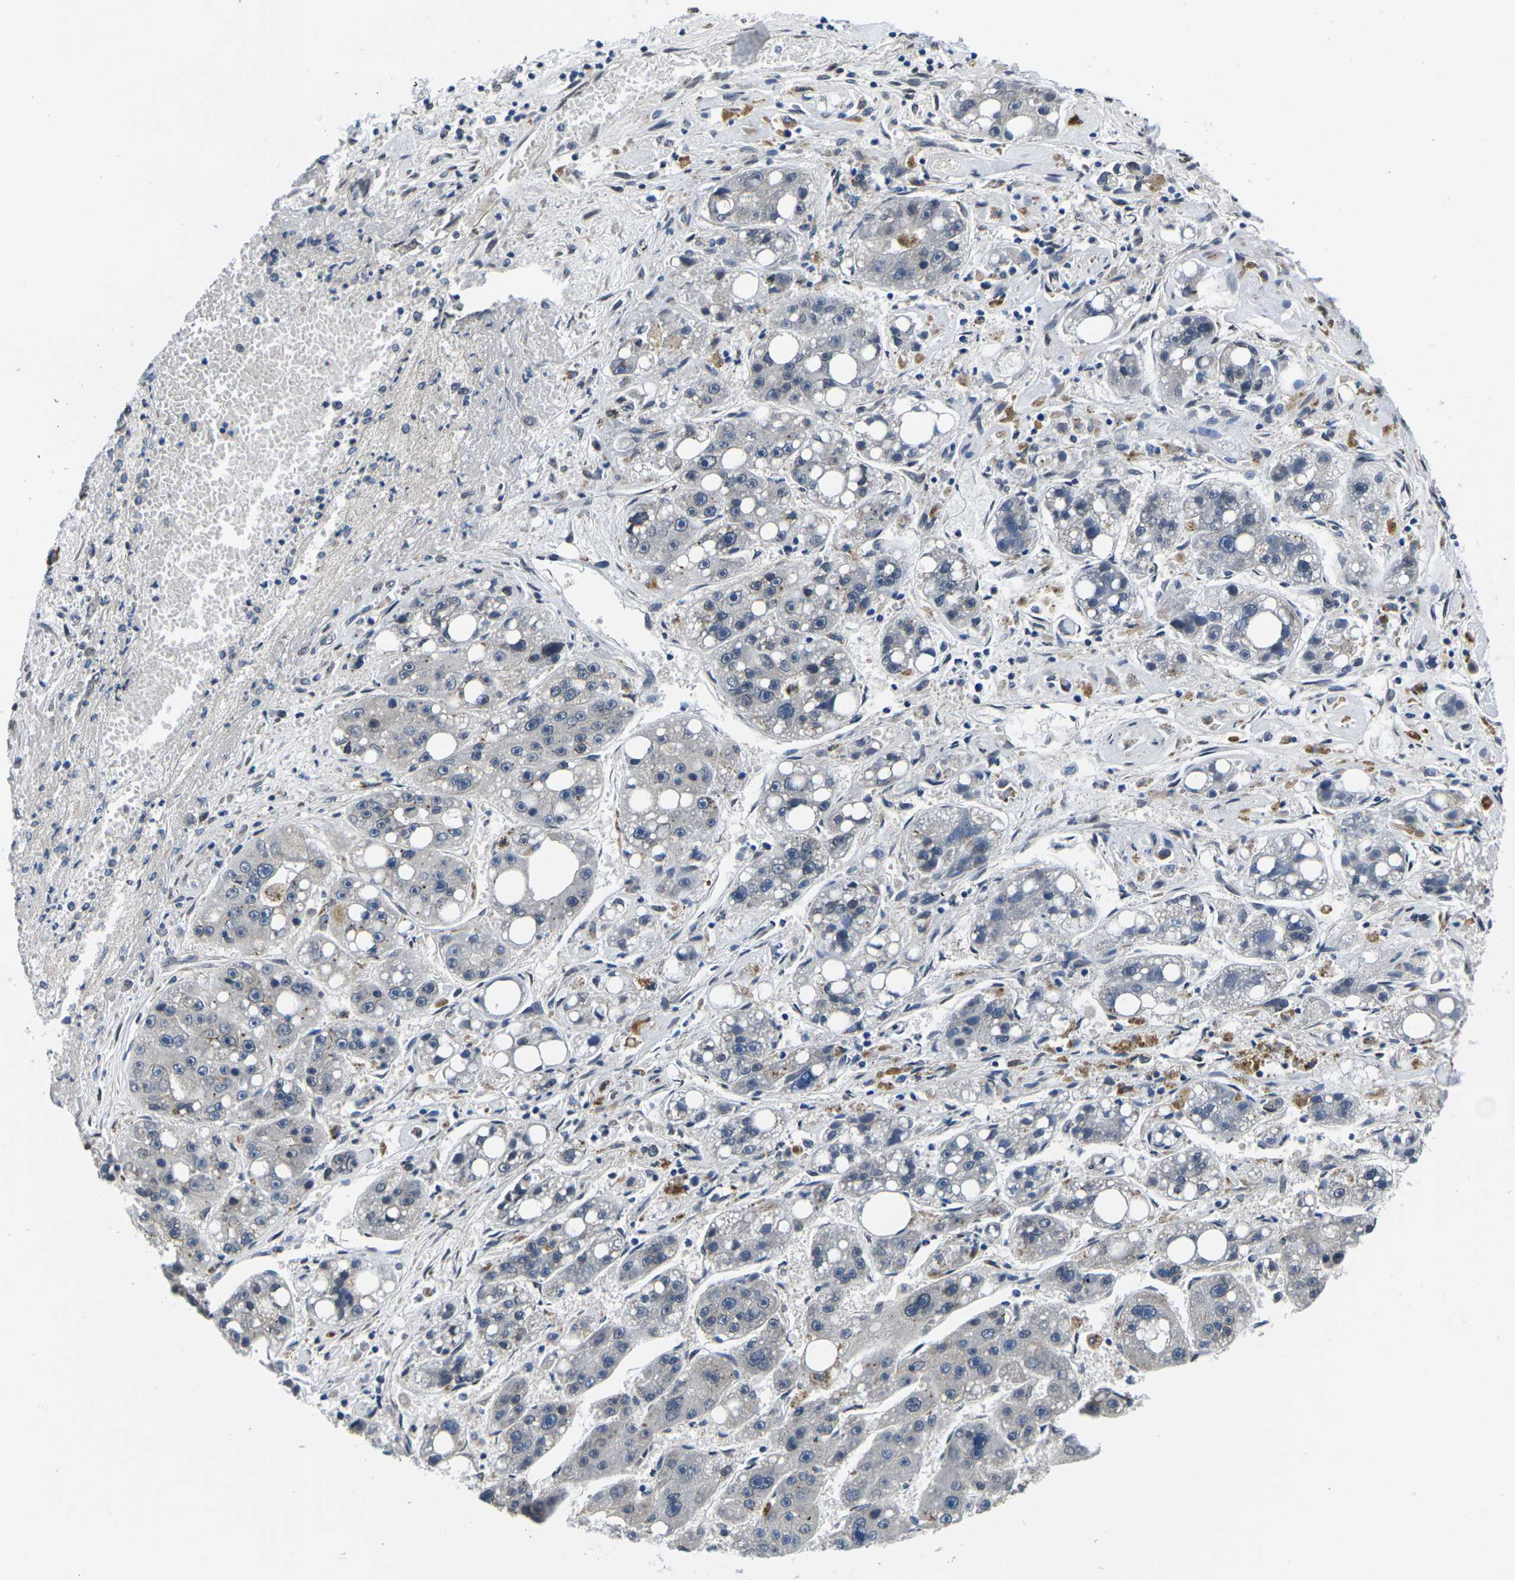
{"staining": {"intensity": "negative", "quantity": "none", "location": "none"}, "tissue": "liver cancer", "cell_type": "Tumor cells", "image_type": "cancer", "snomed": [{"axis": "morphology", "description": "Carcinoma, Hepatocellular, NOS"}, {"axis": "topography", "description": "Liver"}], "caption": "The image demonstrates no staining of tumor cells in liver cancer.", "gene": "SNX10", "patient": {"sex": "female", "age": 61}}